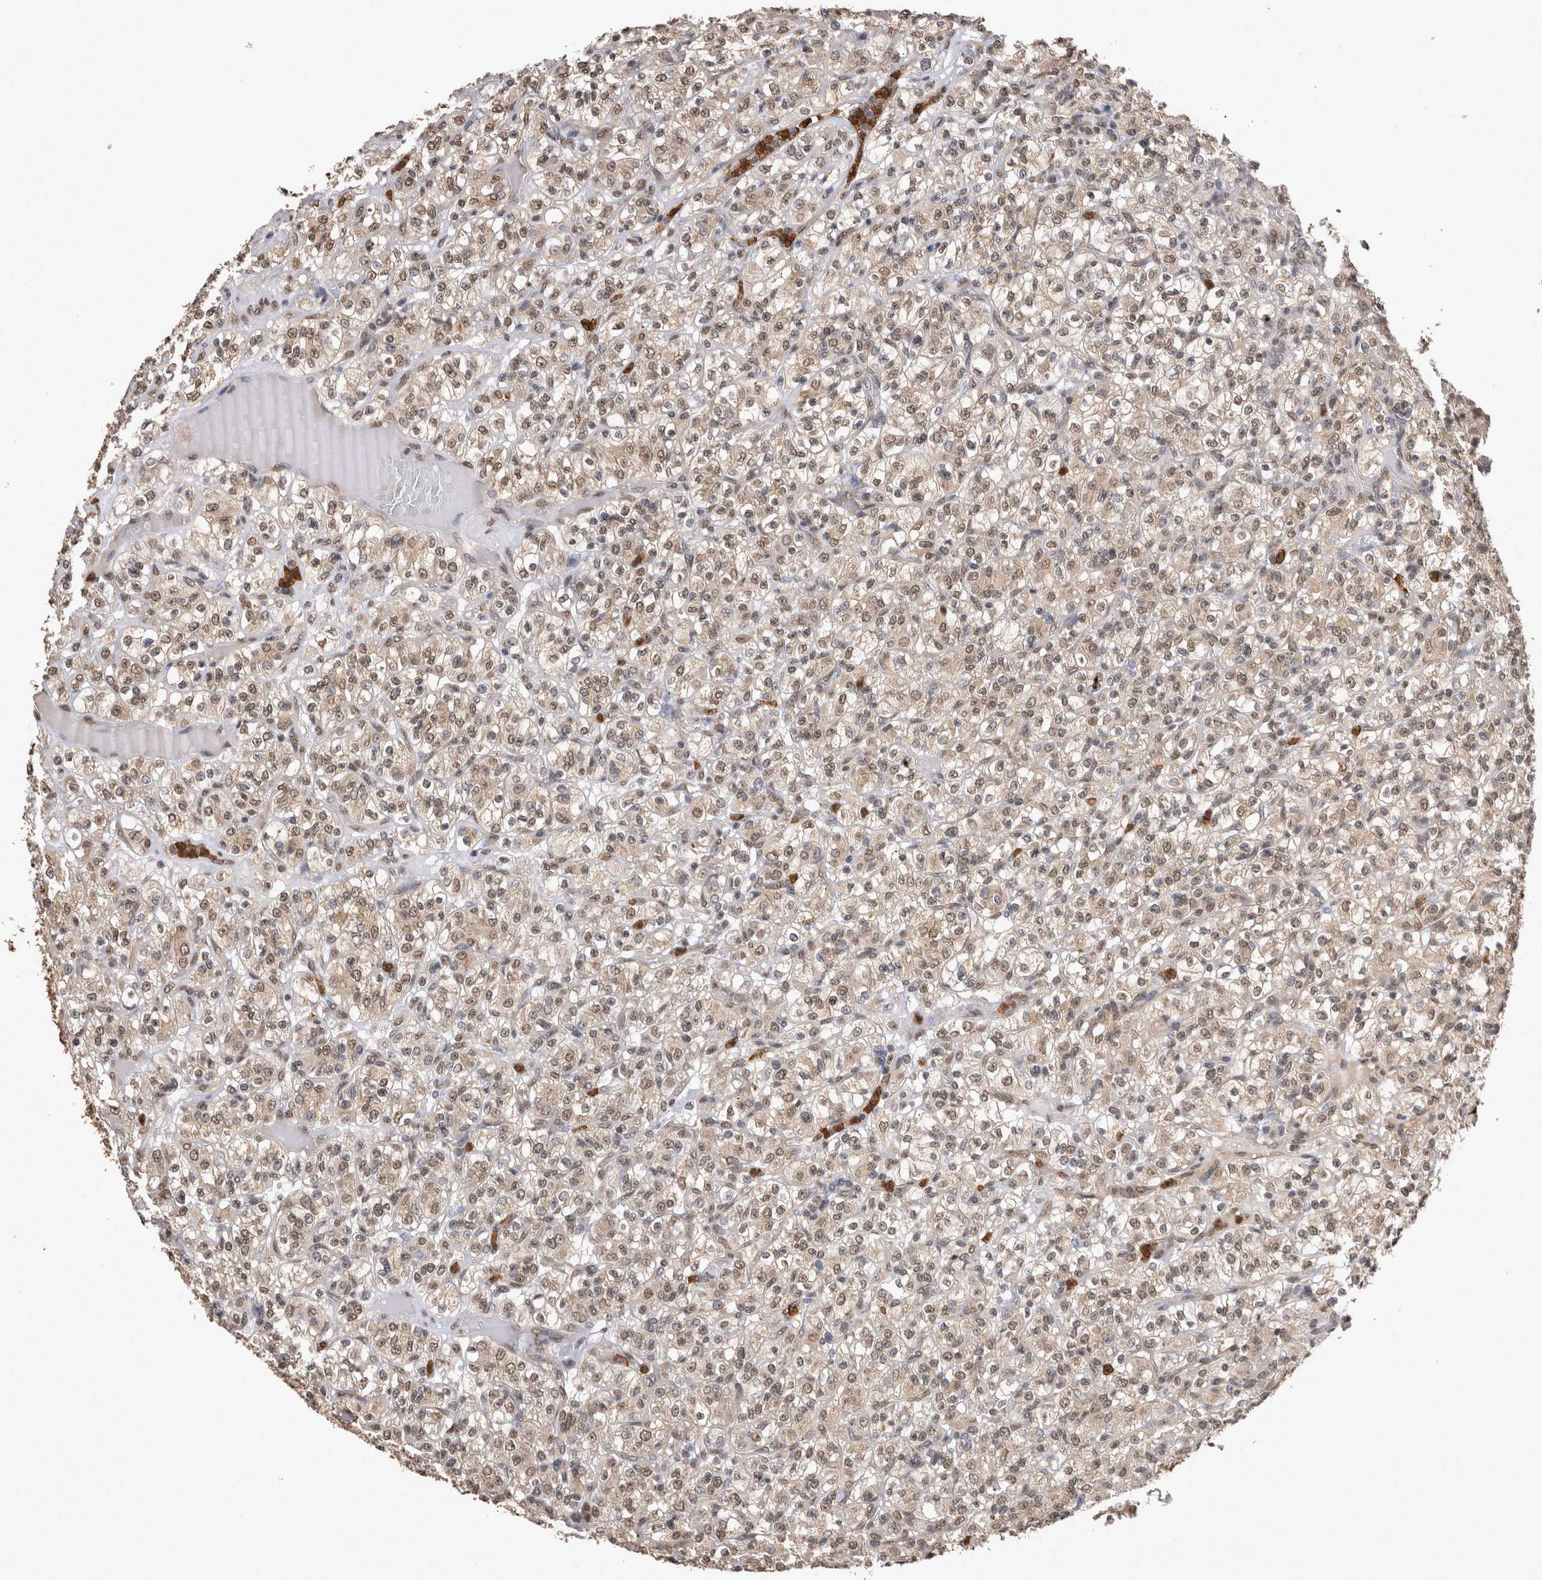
{"staining": {"intensity": "weak", "quantity": ">75%", "location": "cytoplasmic/membranous,nuclear"}, "tissue": "renal cancer", "cell_type": "Tumor cells", "image_type": "cancer", "snomed": [{"axis": "morphology", "description": "Normal tissue, NOS"}, {"axis": "morphology", "description": "Adenocarcinoma, NOS"}, {"axis": "topography", "description": "Kidney"}], "caption": "Immunohistochemical staining of renal adenocarcinoma exhibits low levels of weak cytoplasmic/membranous and nuclear protein expression in approximately >75% of tumor cells. (DAB IHC, brown staining for protein, blue staining for nuclei).", "gene": "PAK4", "patient": {"sex": "female", "age": 72}}